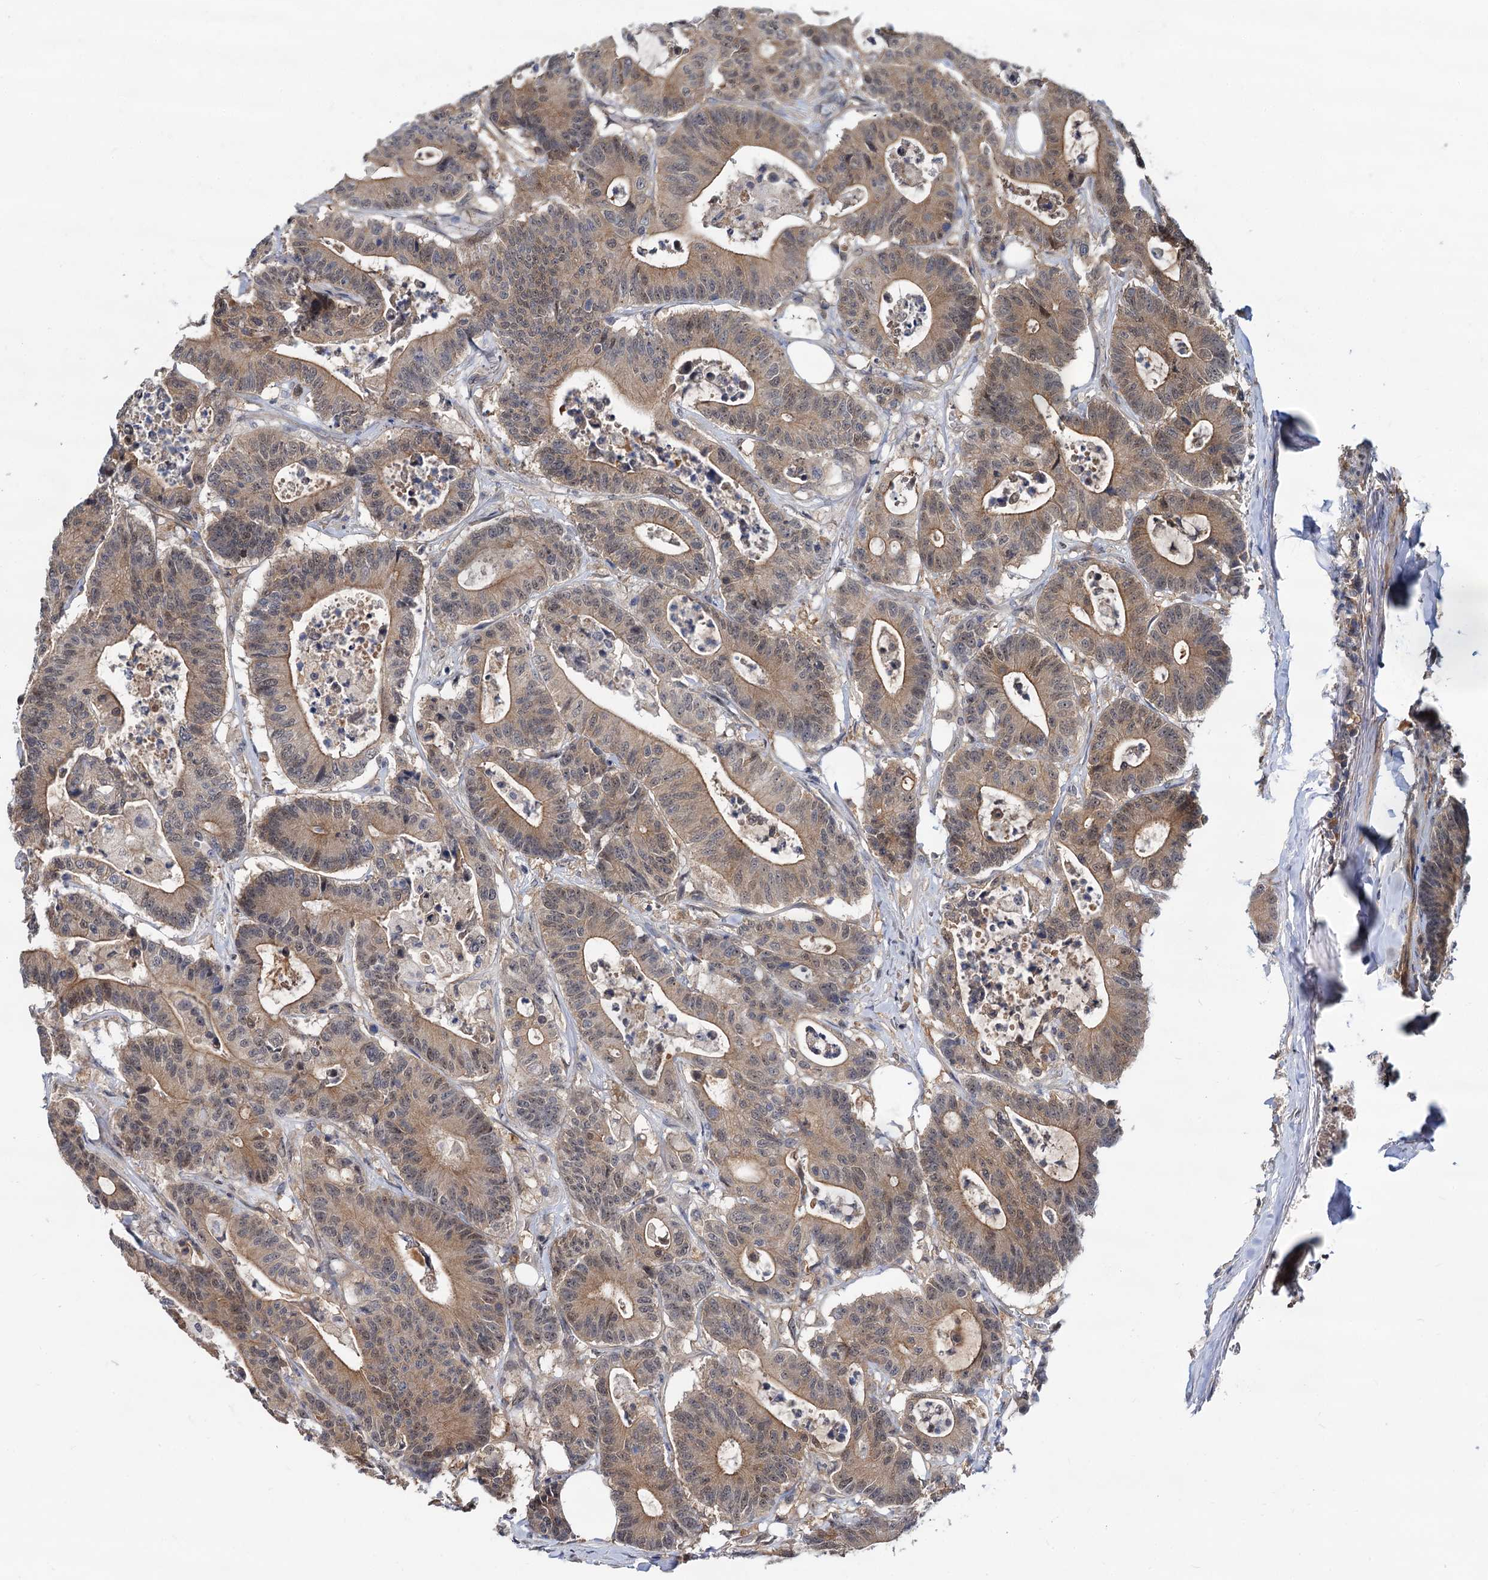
{"staining": {"intensity": "weak", "quantity": "25%-75%", "location": "cytoplasmic/membranous,nuclear"}, "tissue": "colorectal cancer", "cell_type": "Tumor cells", "image_type": "cancer", "snomed": [{"axis": "morphology", "description": "Adenocarcinoma, NOS"}, {"axis": "topography", "description": "Colon"}], "caption": "Human colorectal adenocarcinoma stained with a protein marker exhibits weak staining in tumor cells.", "gene": "SNX15", "patient": {"sex": "female", "age": 84}}